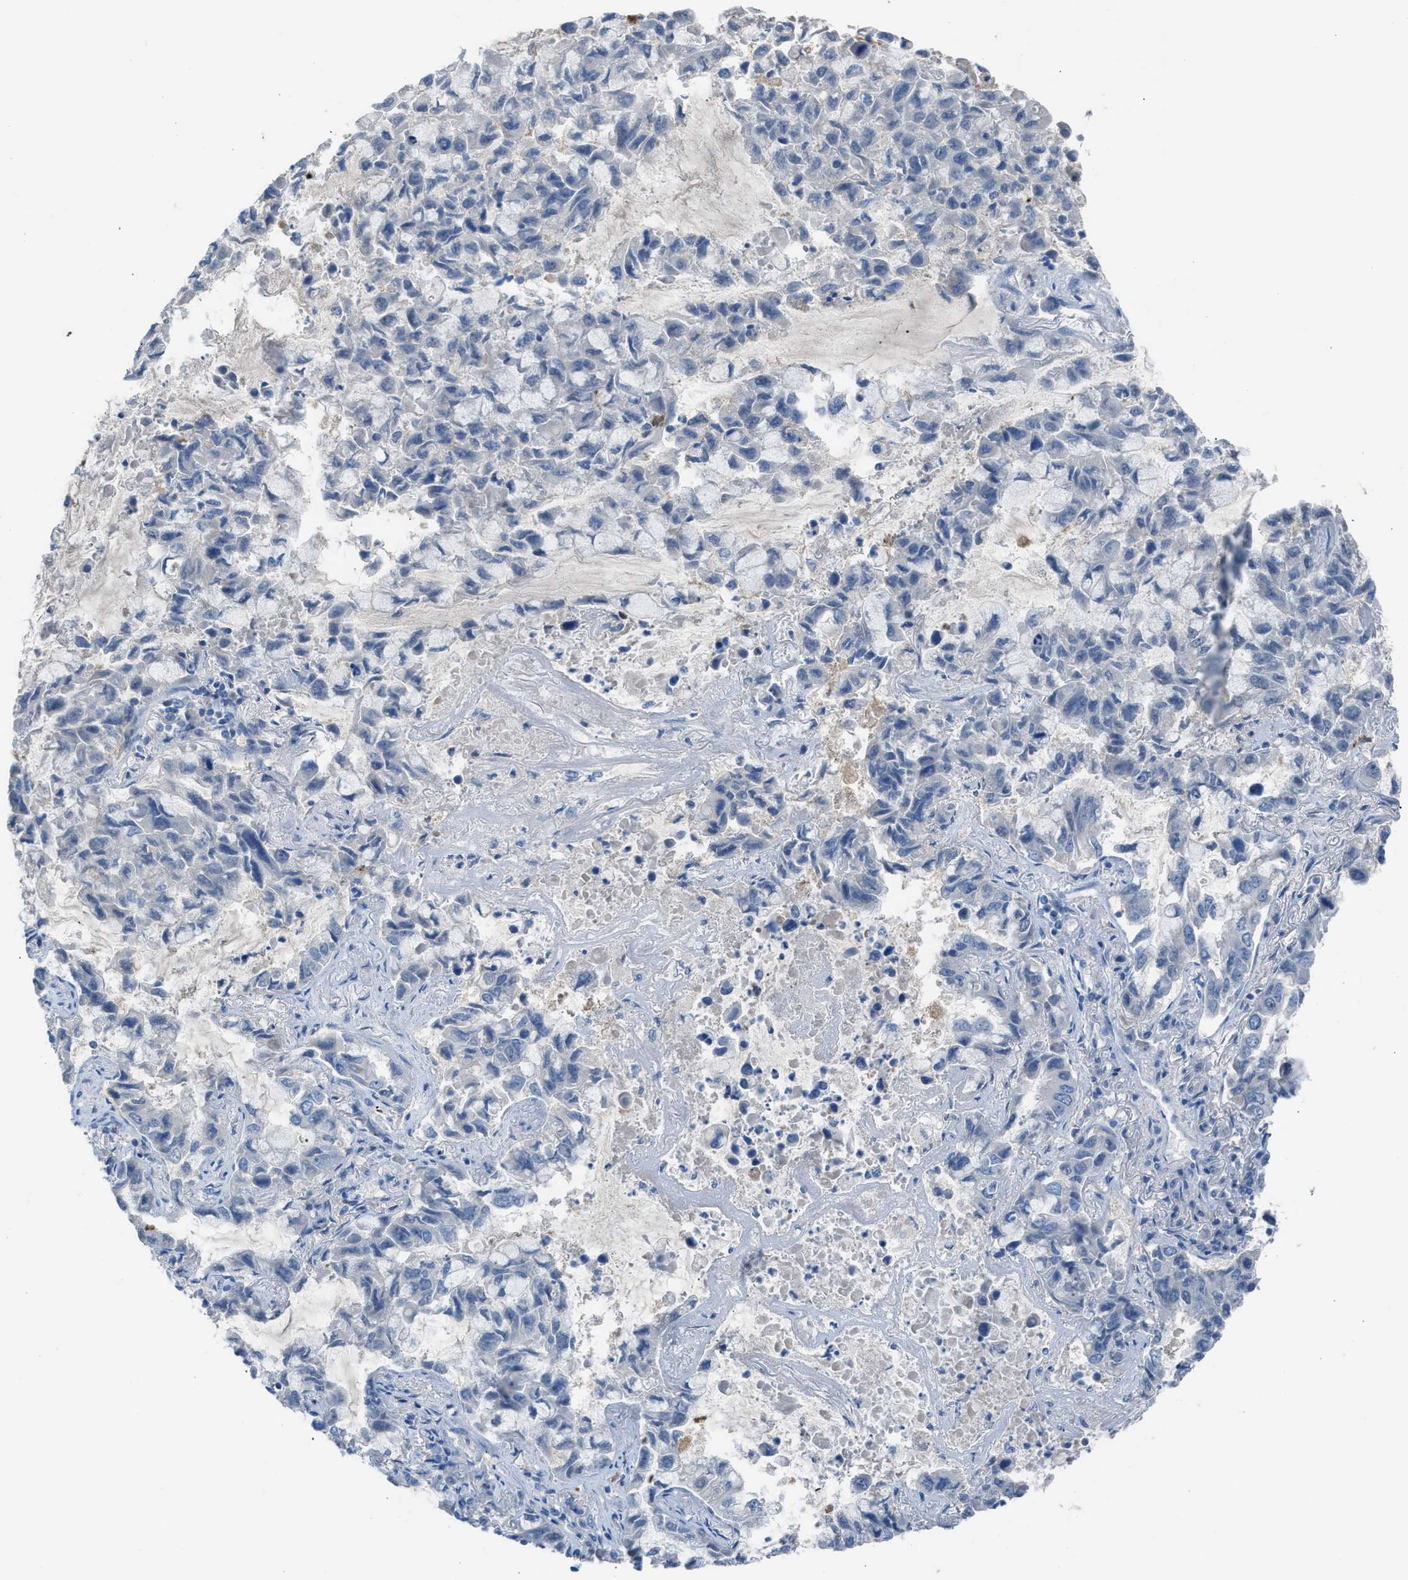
{"staining": {"intensity": "negative", "quantity": "none", "location": "none"}, "tissue": "lung cancer", "cell_type": "Tumor cells", "image_type": "cancer", "snomed": [{"axis": "morphology", "description": "Adenocarcinoma, NOS"}, {"axis": "topography", "description": "Lung"}], "caption": "Adenocarcinoma (lung) stained for a protein using immunohistochemistry (IHC) exhibits no expression tumor cells.", "gene": "CLEC10A", "patient": {"sex": "male", "age": 64}}